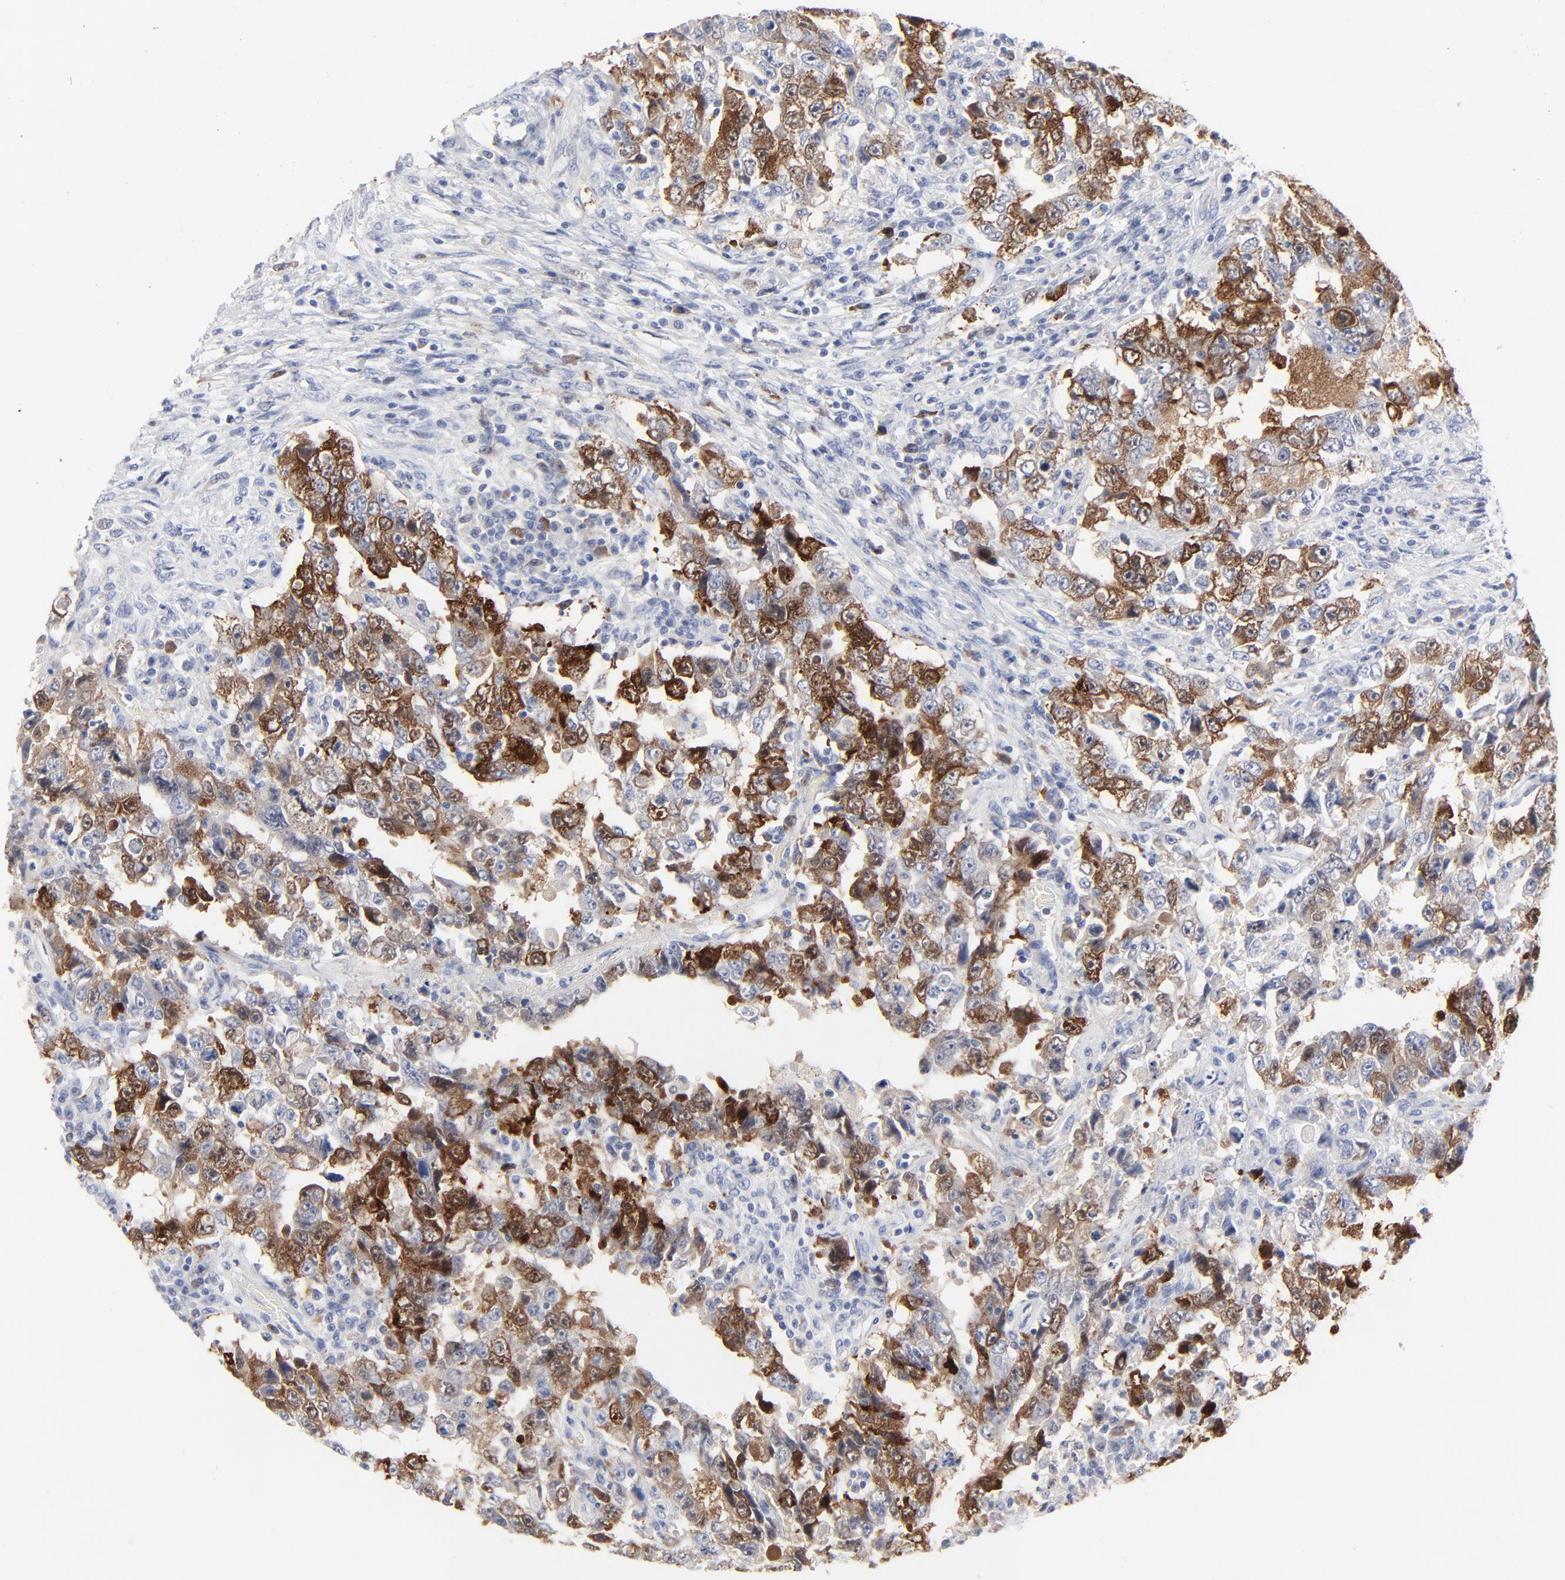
{"staining": {"intensity": "strong", "quantity": ">75%", "location": "cytoplasmic/membranous,nuclear"}, "tissue": "testis cancer", "cell_type": "Tumor cells", "image_type": "cancer", "snomed": [{"axis": "morphology", "description": "Carcinoma, Embryonal, NOS"}, {"axis": "topography", "description": "Testis"}], "caption": "Embryonal carcinoma (testis) stained with DAB (3,3'-diaminobenzidine) immunohistochemistry exhibits high levels of strong cytoplasmic/membranous and nuclear positivity in about >75% of tumor cells. Using DAB (brown) and hematoxylin (blue) stains, captured at high magnification using brightfield microscopy.", "gene": "CDK1", "patient": {"sex": "male", "age": 26}}